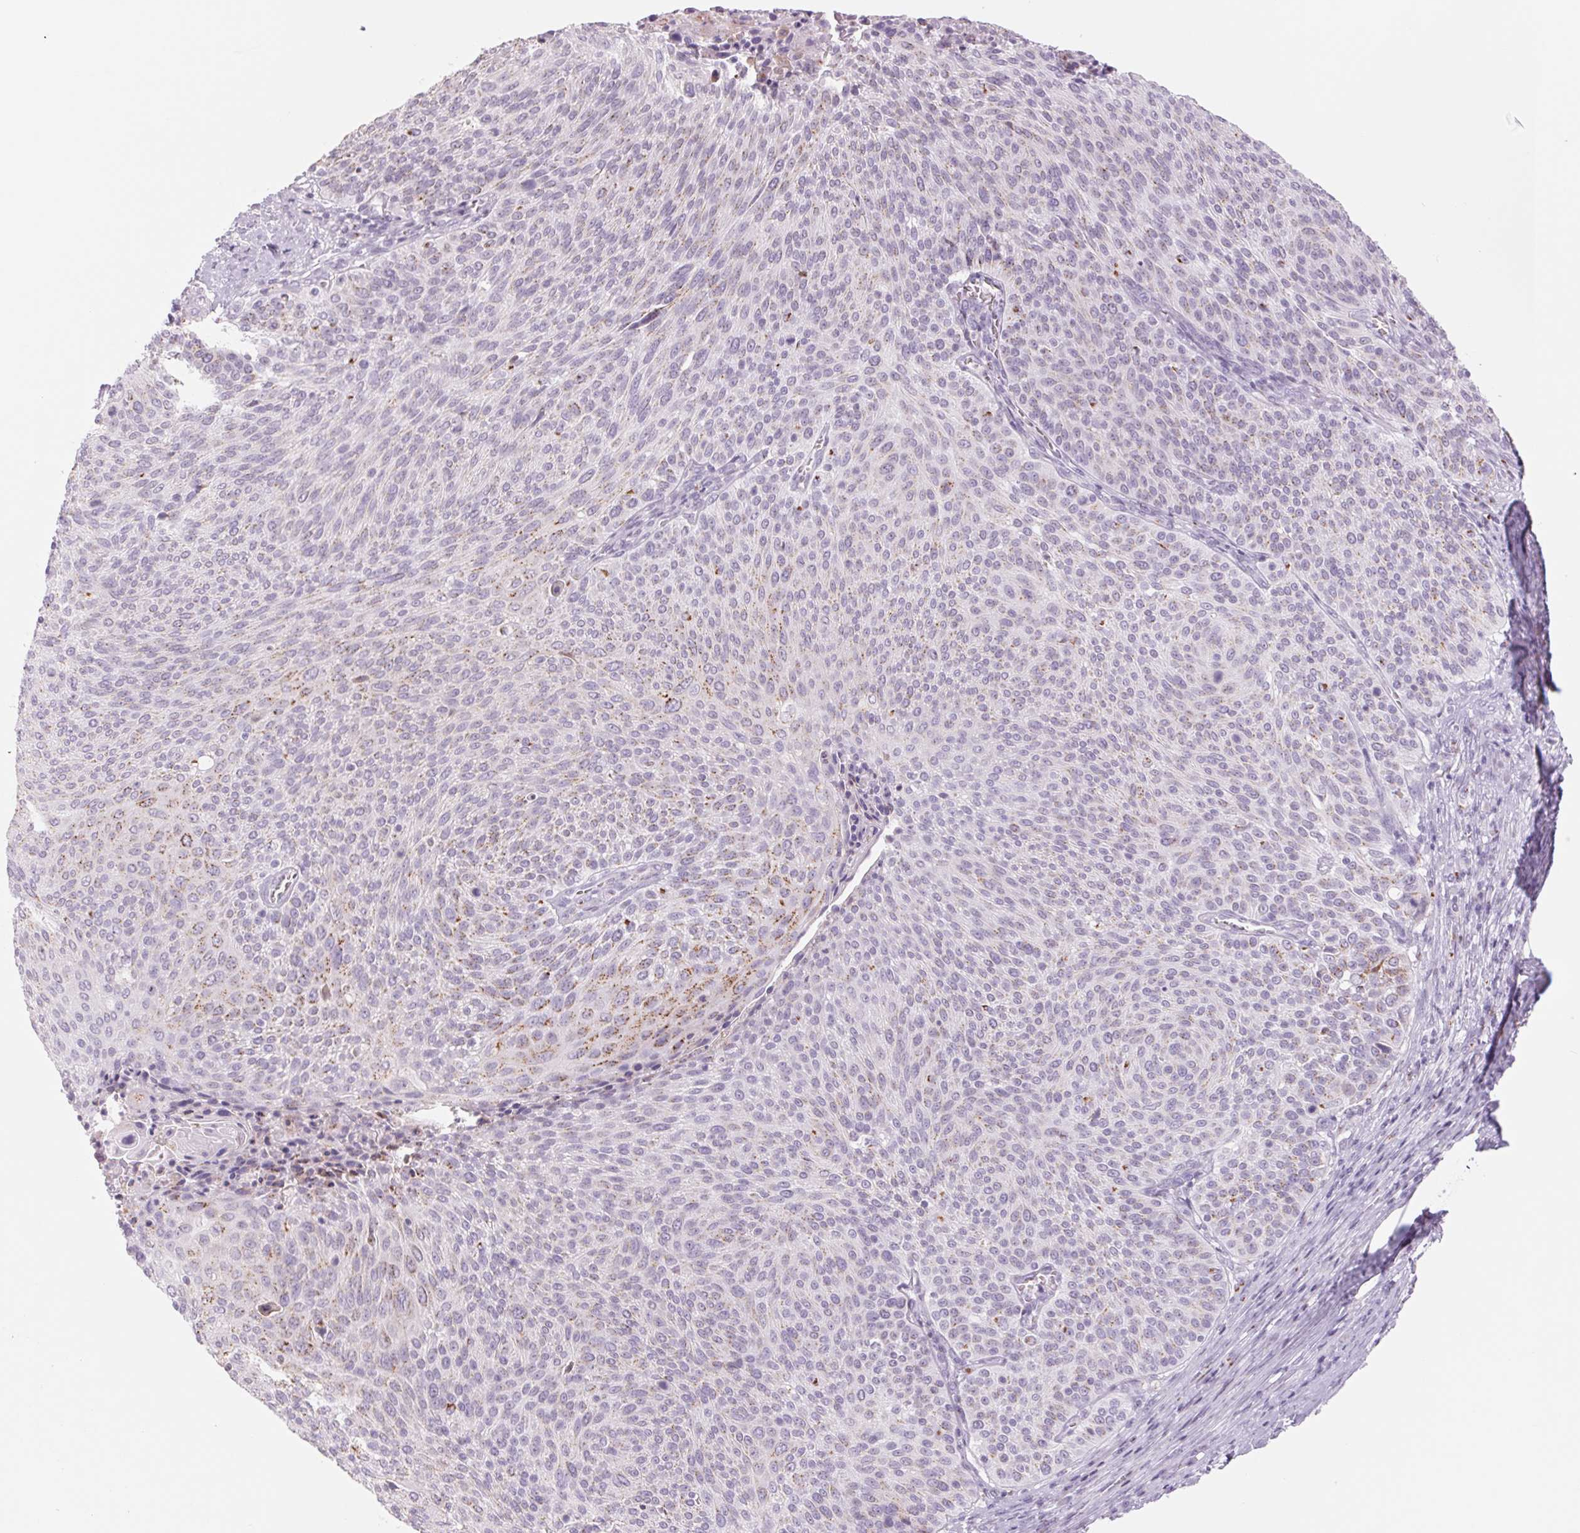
{"staining": {"intensity": "moderate", "quantity": "<25%", "location": "cytoplasmic/membranous"}, "tissue": "cervical cancer", "cell_type": "Tumor cells", "image_type": "cancer", "snomed": [{"axis": "morphology", "description": "Squamous cell carcinoma, NOS"}, {"axis": "topography", "description": "Cervix"}], "caption": "There is low levels of moderate cytoplasmic/membranous staining in tumor cells of cervical cancer, as demonstrated by immunohistochemical staining (brown color).", "gene": "GALNT7", "patient": {"sex": "female", "age": 31}}